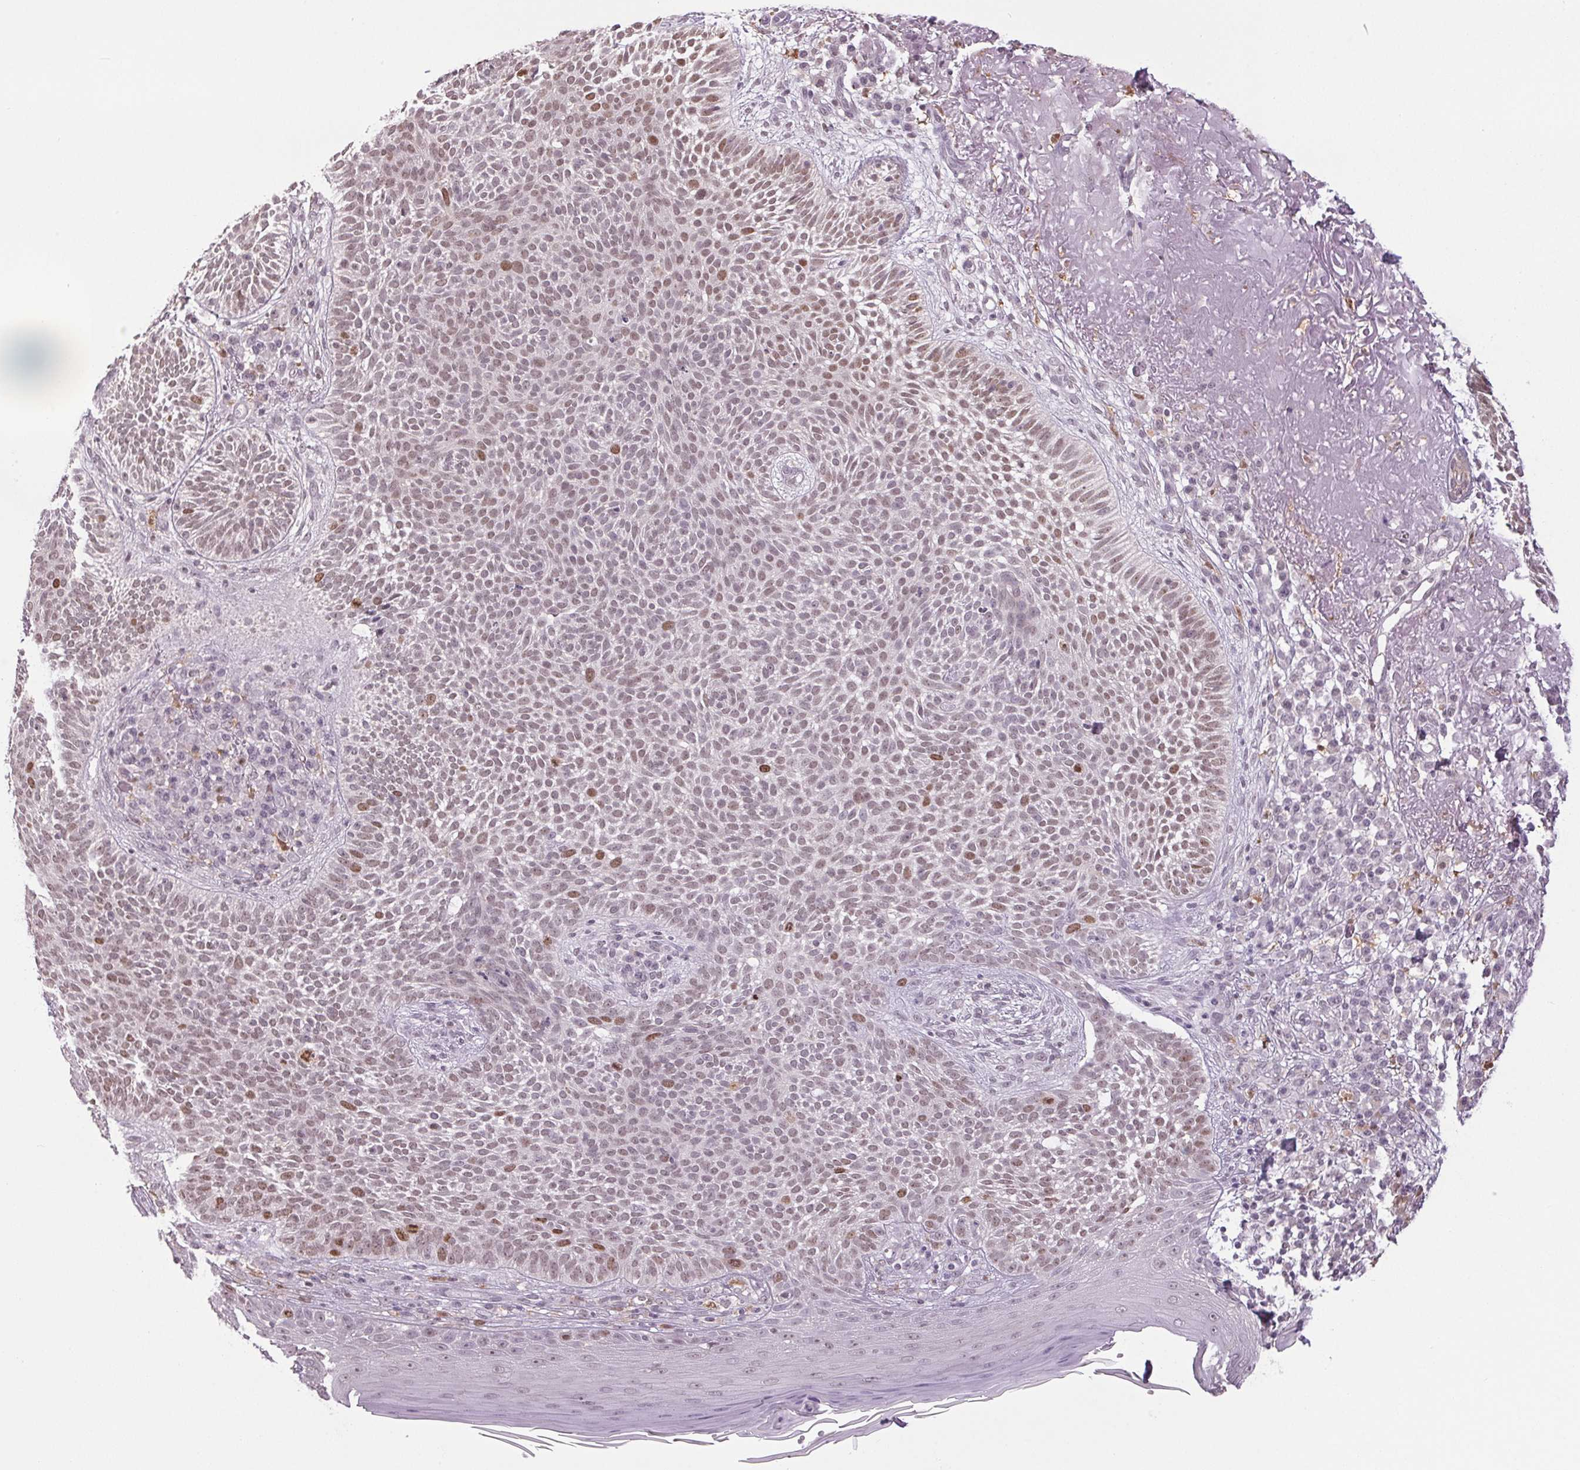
{"staining": {"intensity": "moderate", "quantity": ">75%", "location": "nuclear"}, "tissue": "skin cancer", "cell_type": "Tumor cells", "image_type": "cancer", "snomed": [{"axis": "morphology", "description": "Basal cell carcinoma"}, {"axis": "topography", "description": "Skin"}, {"axis": "topography", "description": "Skin of face"}], "caption": "Human skin basal cell carcinoma stained with a brown dye reveals moderate nuclear positive expression in approximately >75% of tumor cells.", "gene": "SMIM6", "patient": {"sex": "female", "age": 82}}